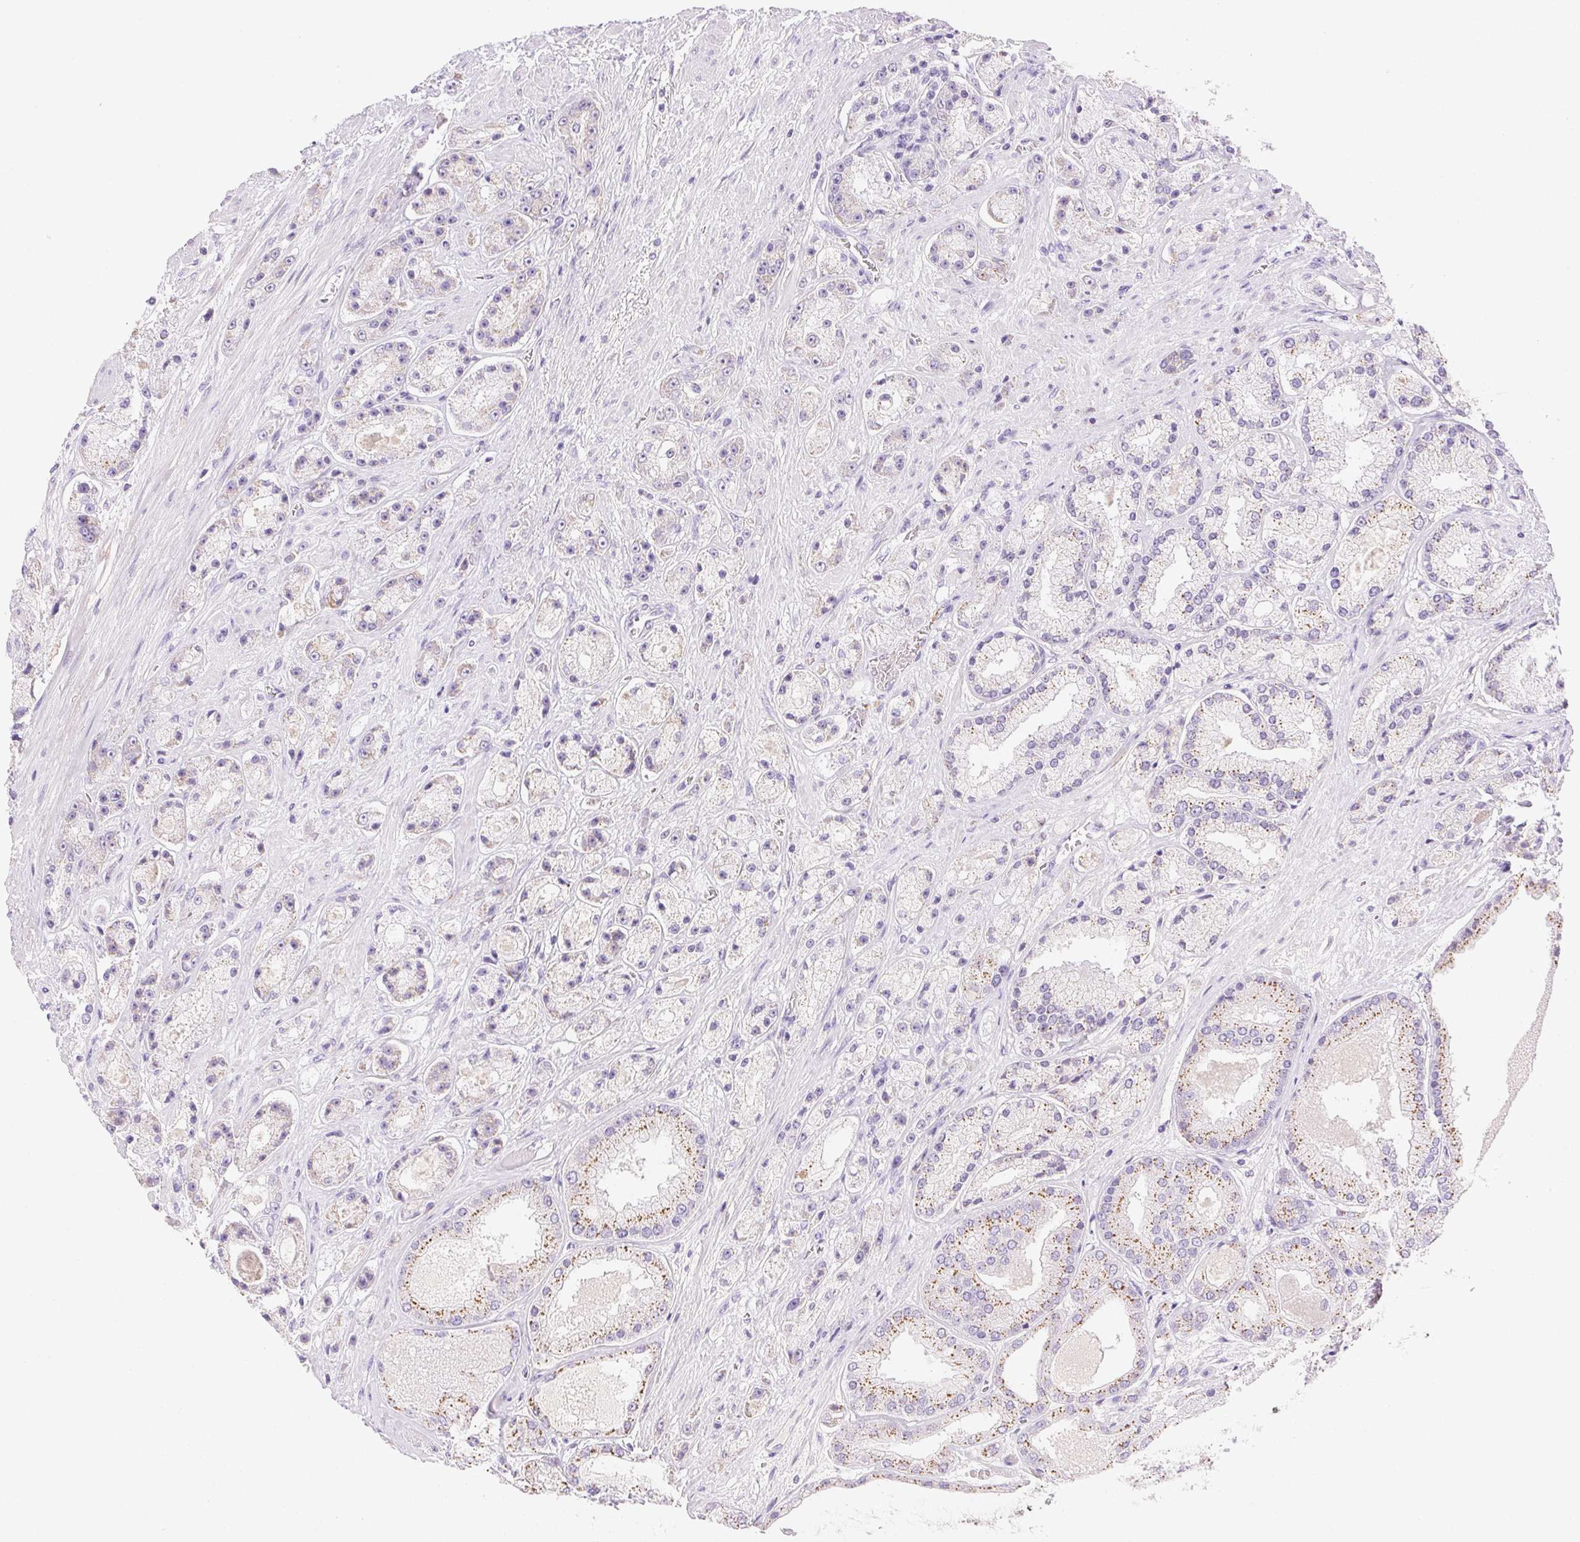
{"staining": {"intensity": "negative", "quantity": "none", "location": "none"}, "tissue": "prostate cancer", "cell_type": "Tumor cells", "image_type": "cancer", "snomed": [{"axis": "morphology", "description": "Adenocarcinoma, High grade"}, {"axis": "topography", "description": "Prostate"}], "caption": "Tumor cells are negative for brown protein staining in prostate high-grade adenocarcinoma.", "gene": "FGA", "patient": {"sex": "male", "age": 67}}